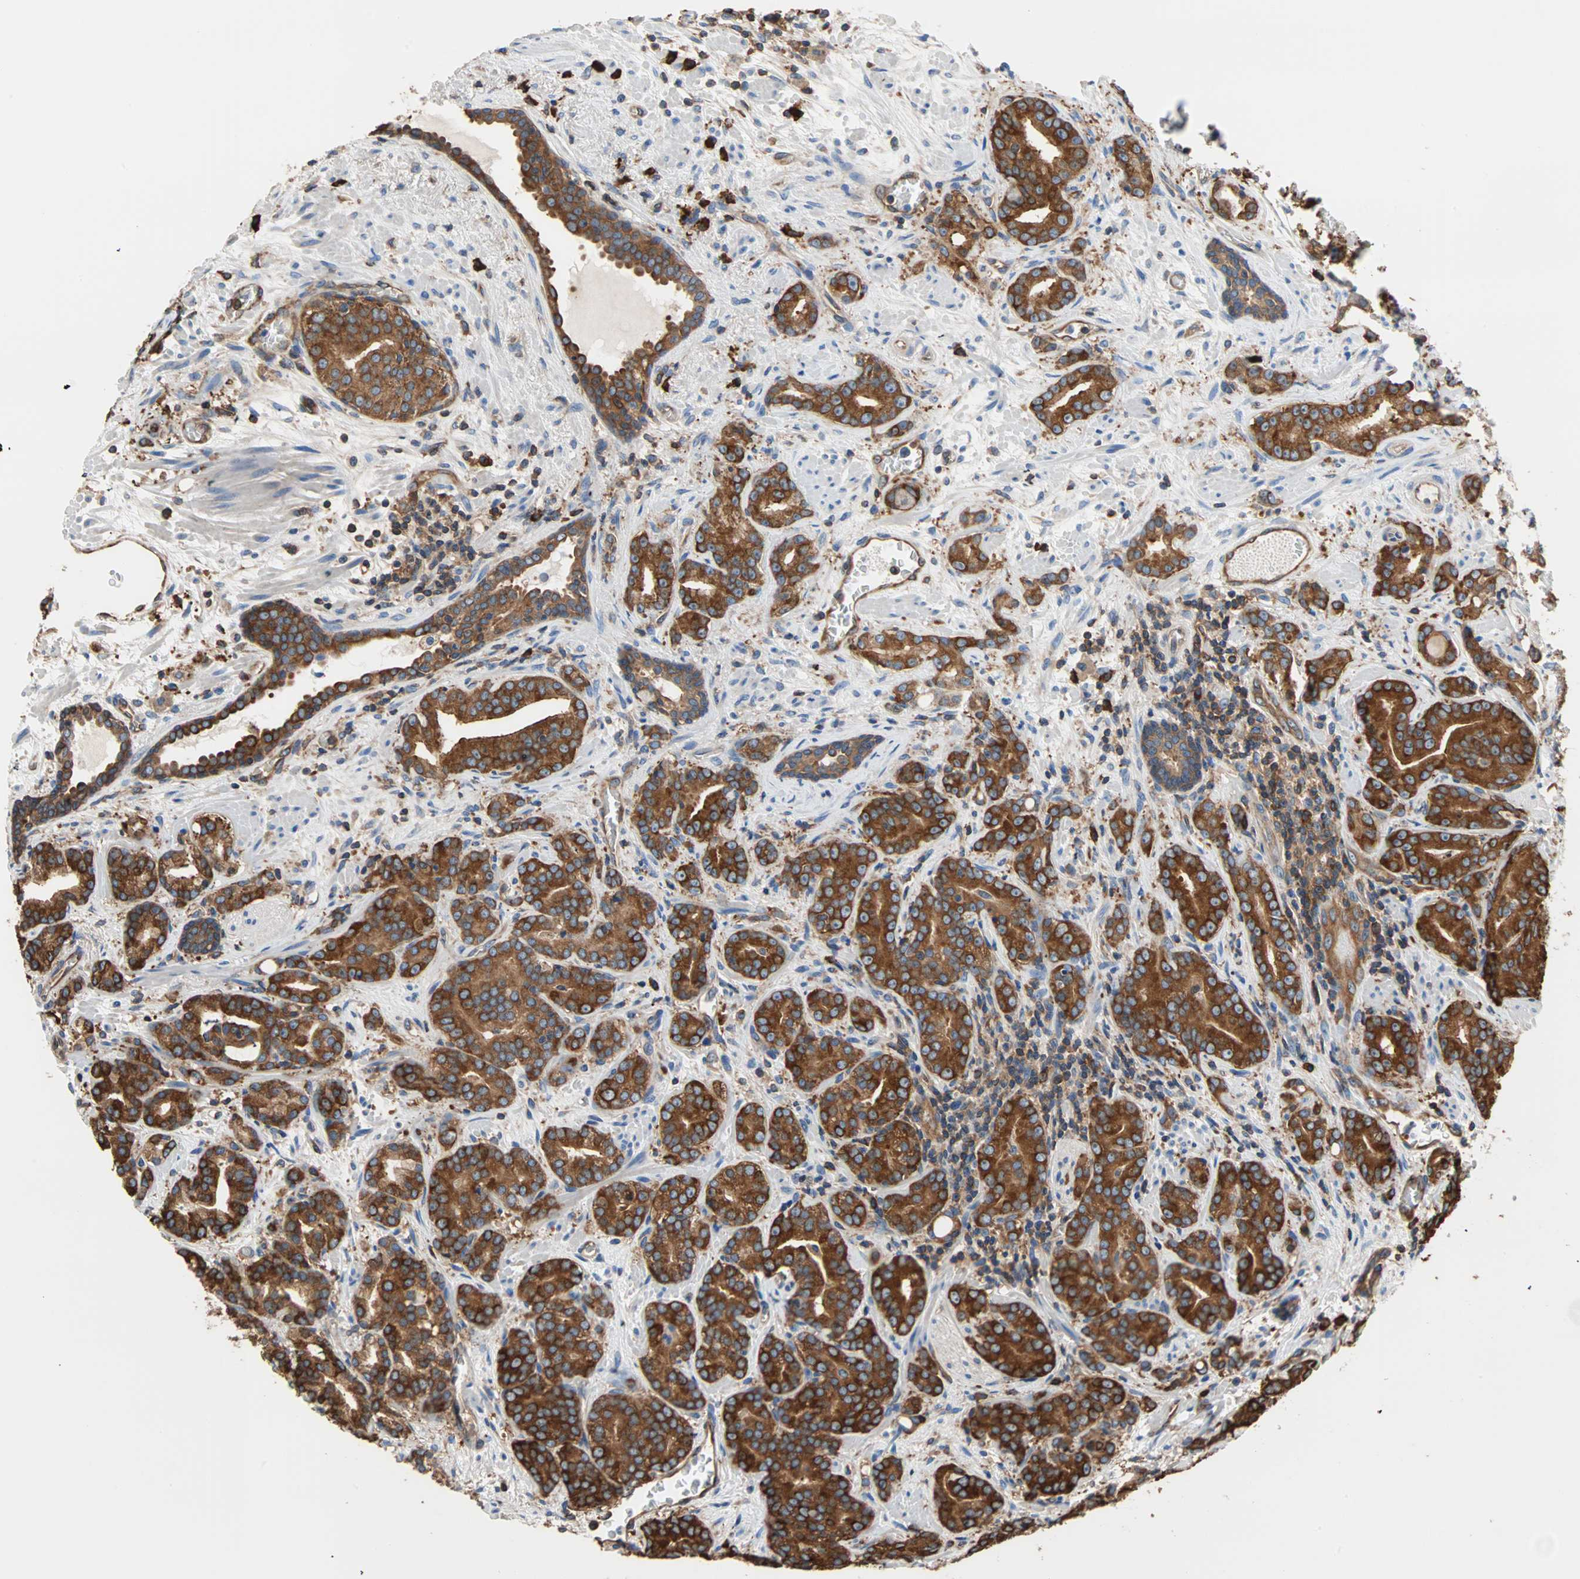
{"staining": {"intensity": "moderate", "quantity": ">75%", "location": "cytoplasmic/membranous"}, "tissue": "prostate cancer", "cell_type": "Tumor cells", "image_type": "cancer", "snomed": [{"axis": "morphology", "description": "Adenocarcinoma, Low grade"}, {"axis": "topography", "description": "Prostate"}], "caption": "Prostate cancer stained with immunohistochemistry reveals moderate cytoplasmic/membranous expression in about >75% of tumor cells.", "gene": "EEF2", "patient": {"sex": "male", "age": 63}}